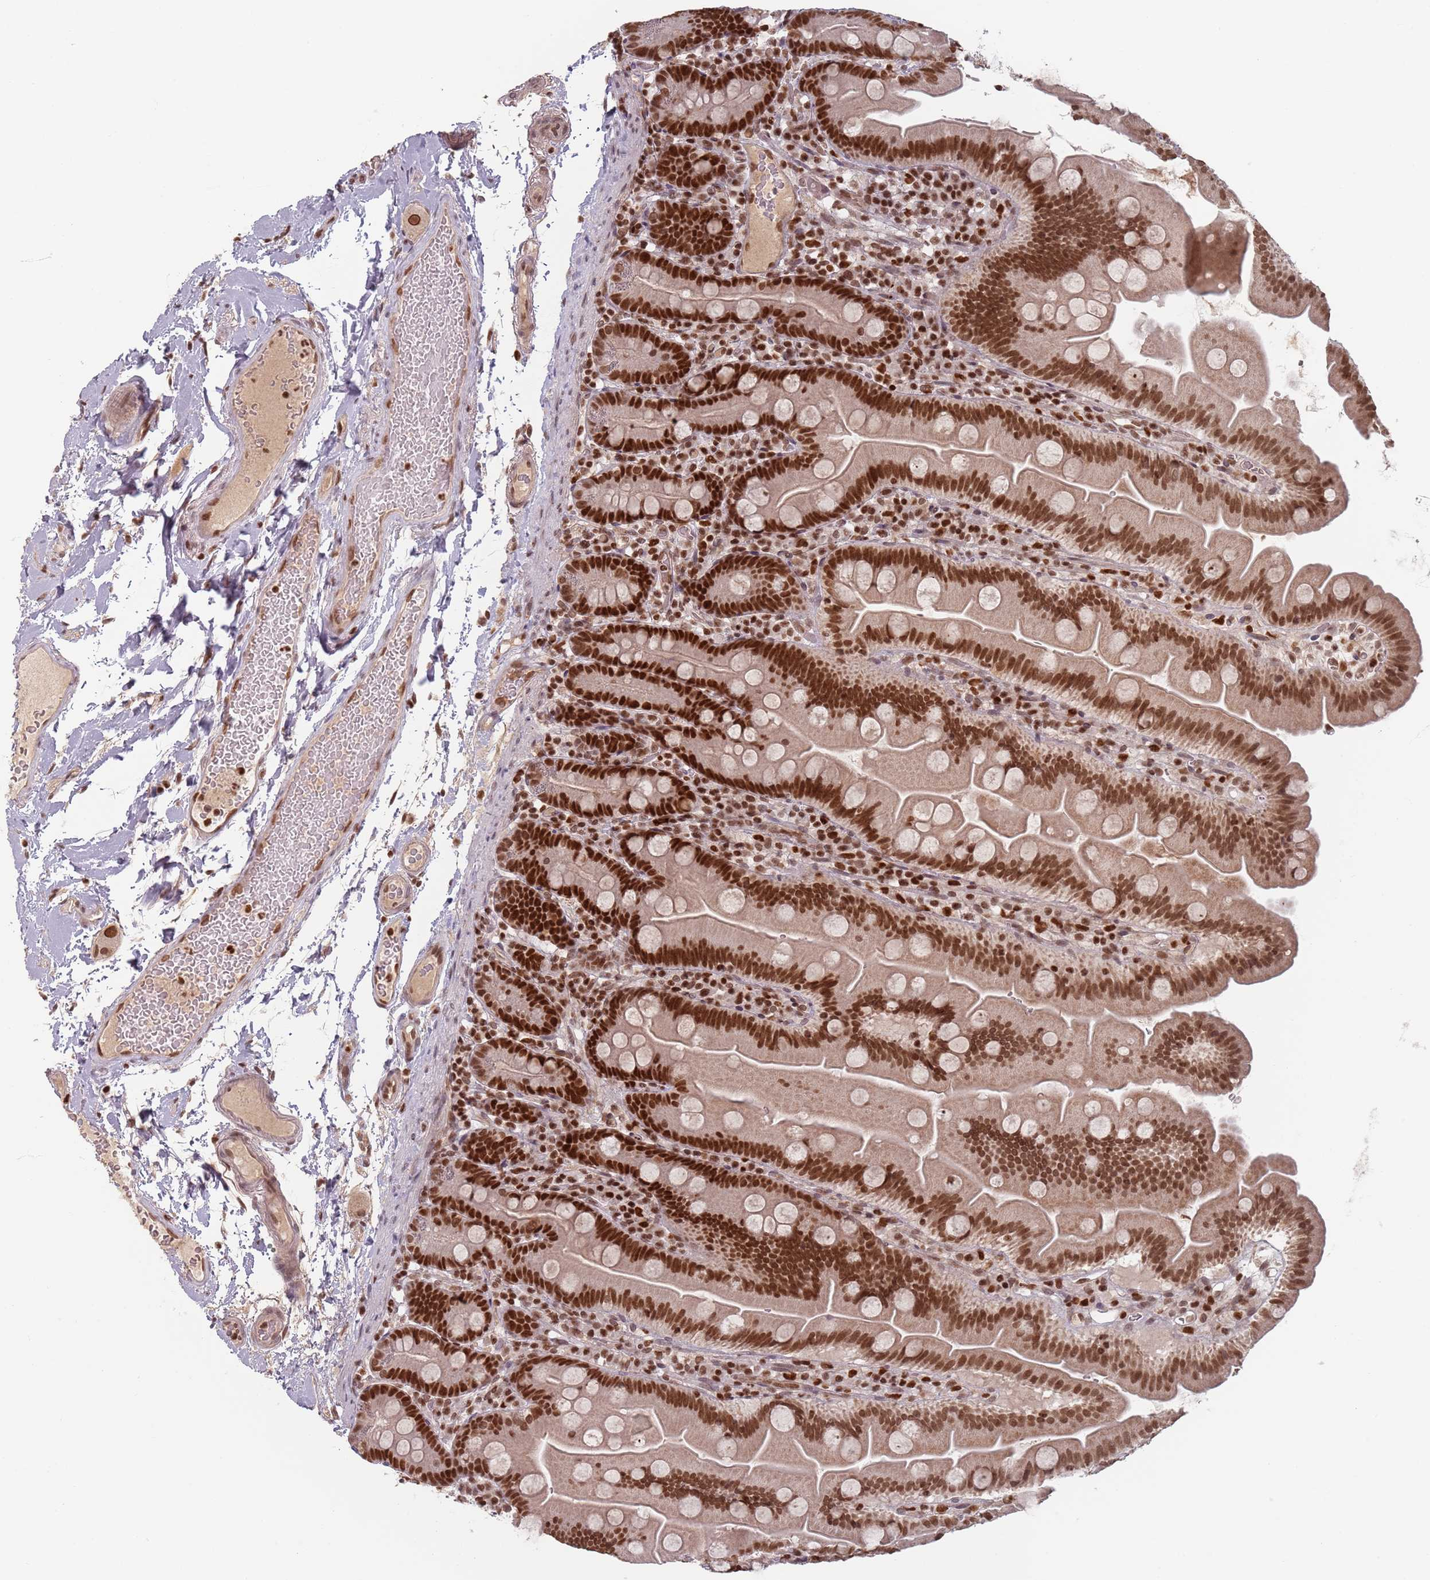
{"staining": {"intensity": "strong", "quantity": ">75%", "location": "nuclear"}, "tissue": "small intestine", "cell_type": "Glandular cells", "image_type": "normal", "snomed": [{"axis": "morphology", "description": "Normal tissue, NOS"}, {"axis": "topography", "description": "Small intestine"}], "caption": "Immunohistochemical staining of unremarkable human small intestine demonstrates strong nuclear protein staining in approximately >75% of glandular cells. The staining was performed using DAB (3,3'-diaminobenzidine) to visualize the protein expression in brown, while the nuclei were stained in blue with hematoxylin (Magnification: 20x).", "gene": "NUP50", "patient": {"sex": "female", "age": 68}}